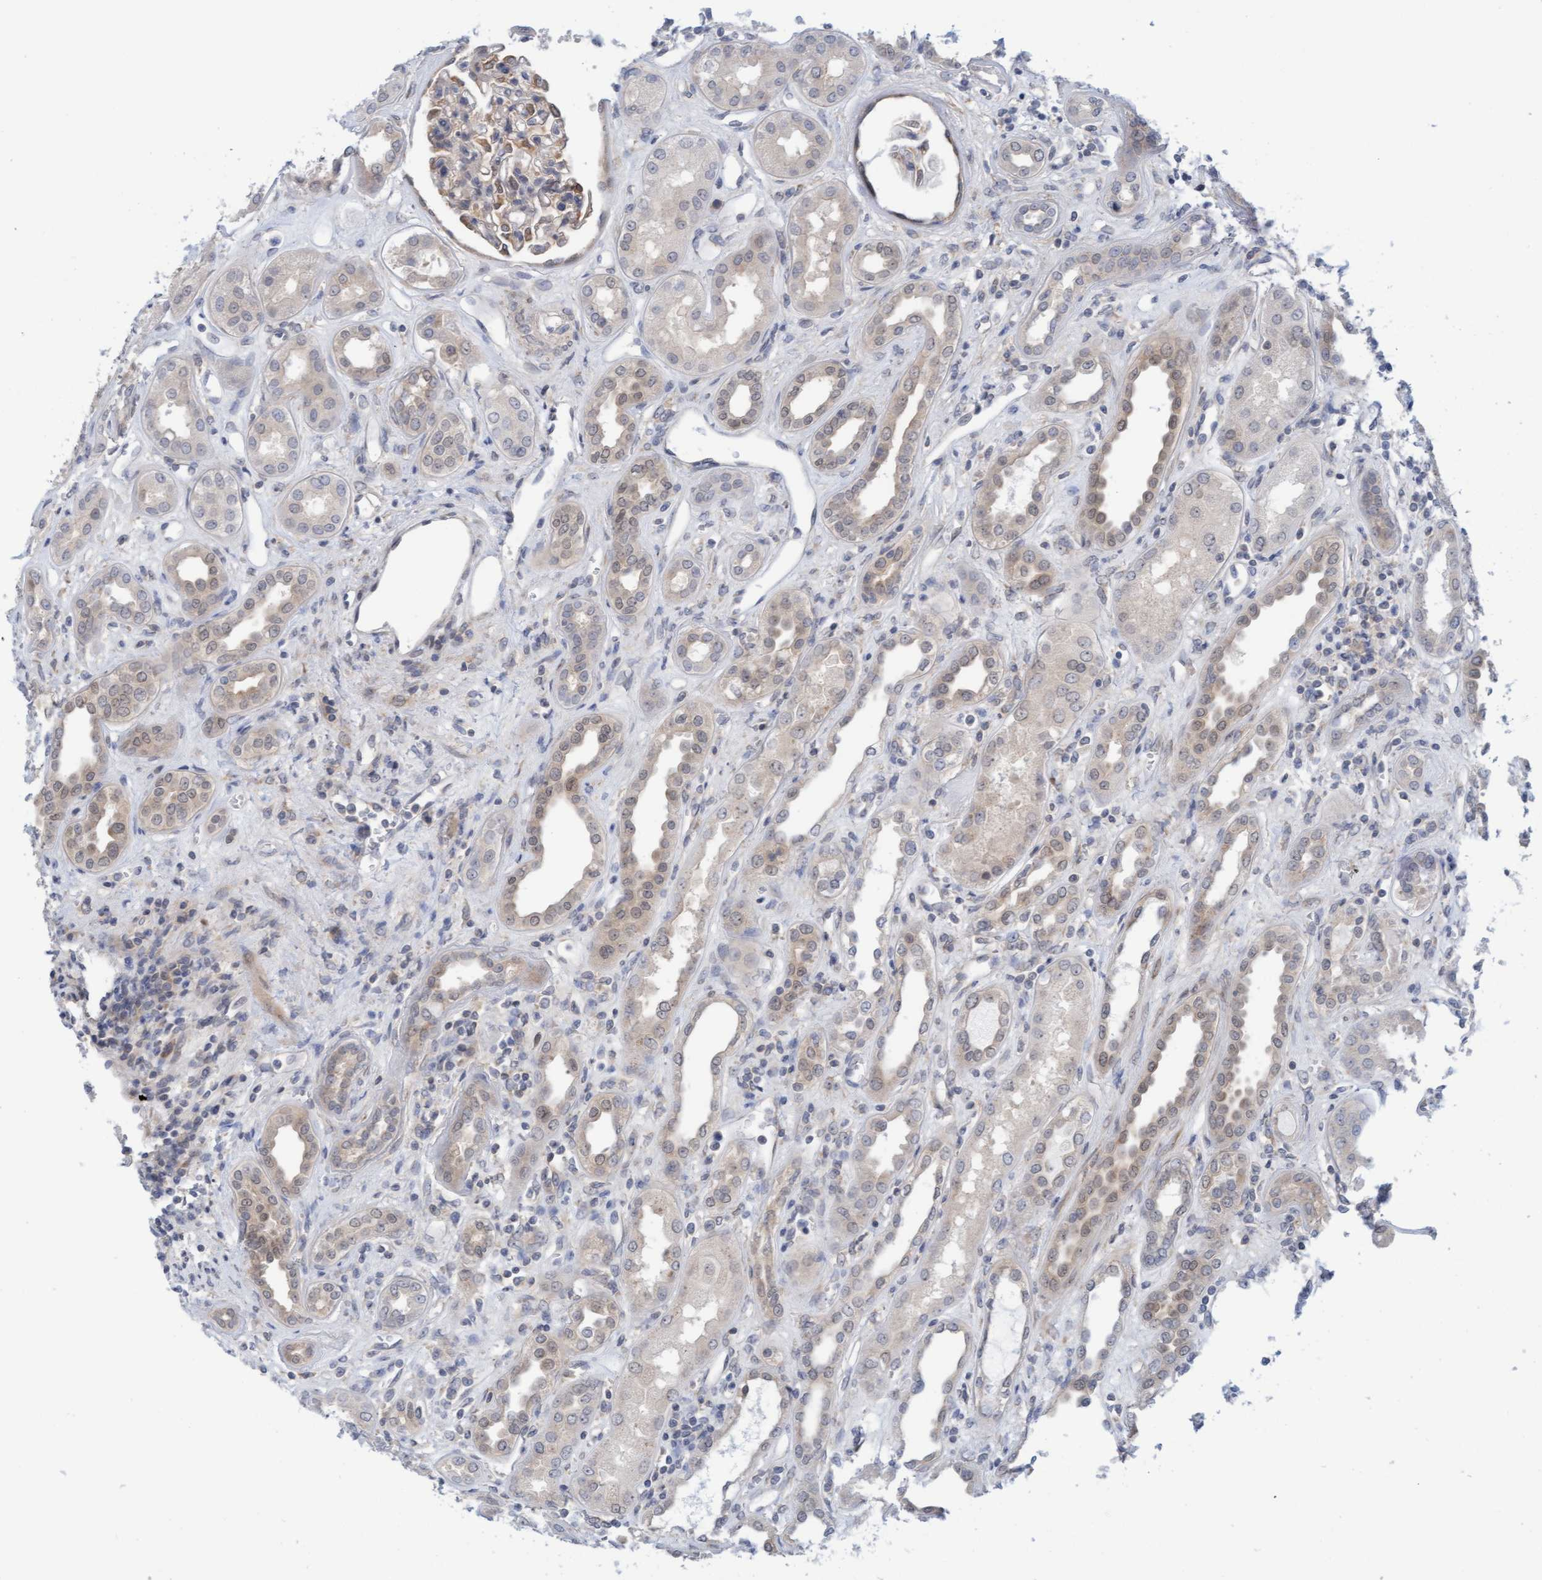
{"staining": {"intensity": "moderate", "quantity": "<25%", "location": "cytoplasmic/membranous"}, "tissue": "kidney", "cell_type": "Cells in glomeruli", "image_type": "normal", "snomed": [{"axis": "morphology", "description": "Normal tissue, NOS"}, {"axis": "topography", "description": "Kidney"}], "caption": "Unremarkable kidney demonstrates moderate cytoplasmic/membranous staining in about <25% of cells in glomeruli.", "gene": "AMZ2", "patient": {"sex": "male", "age": 59}}